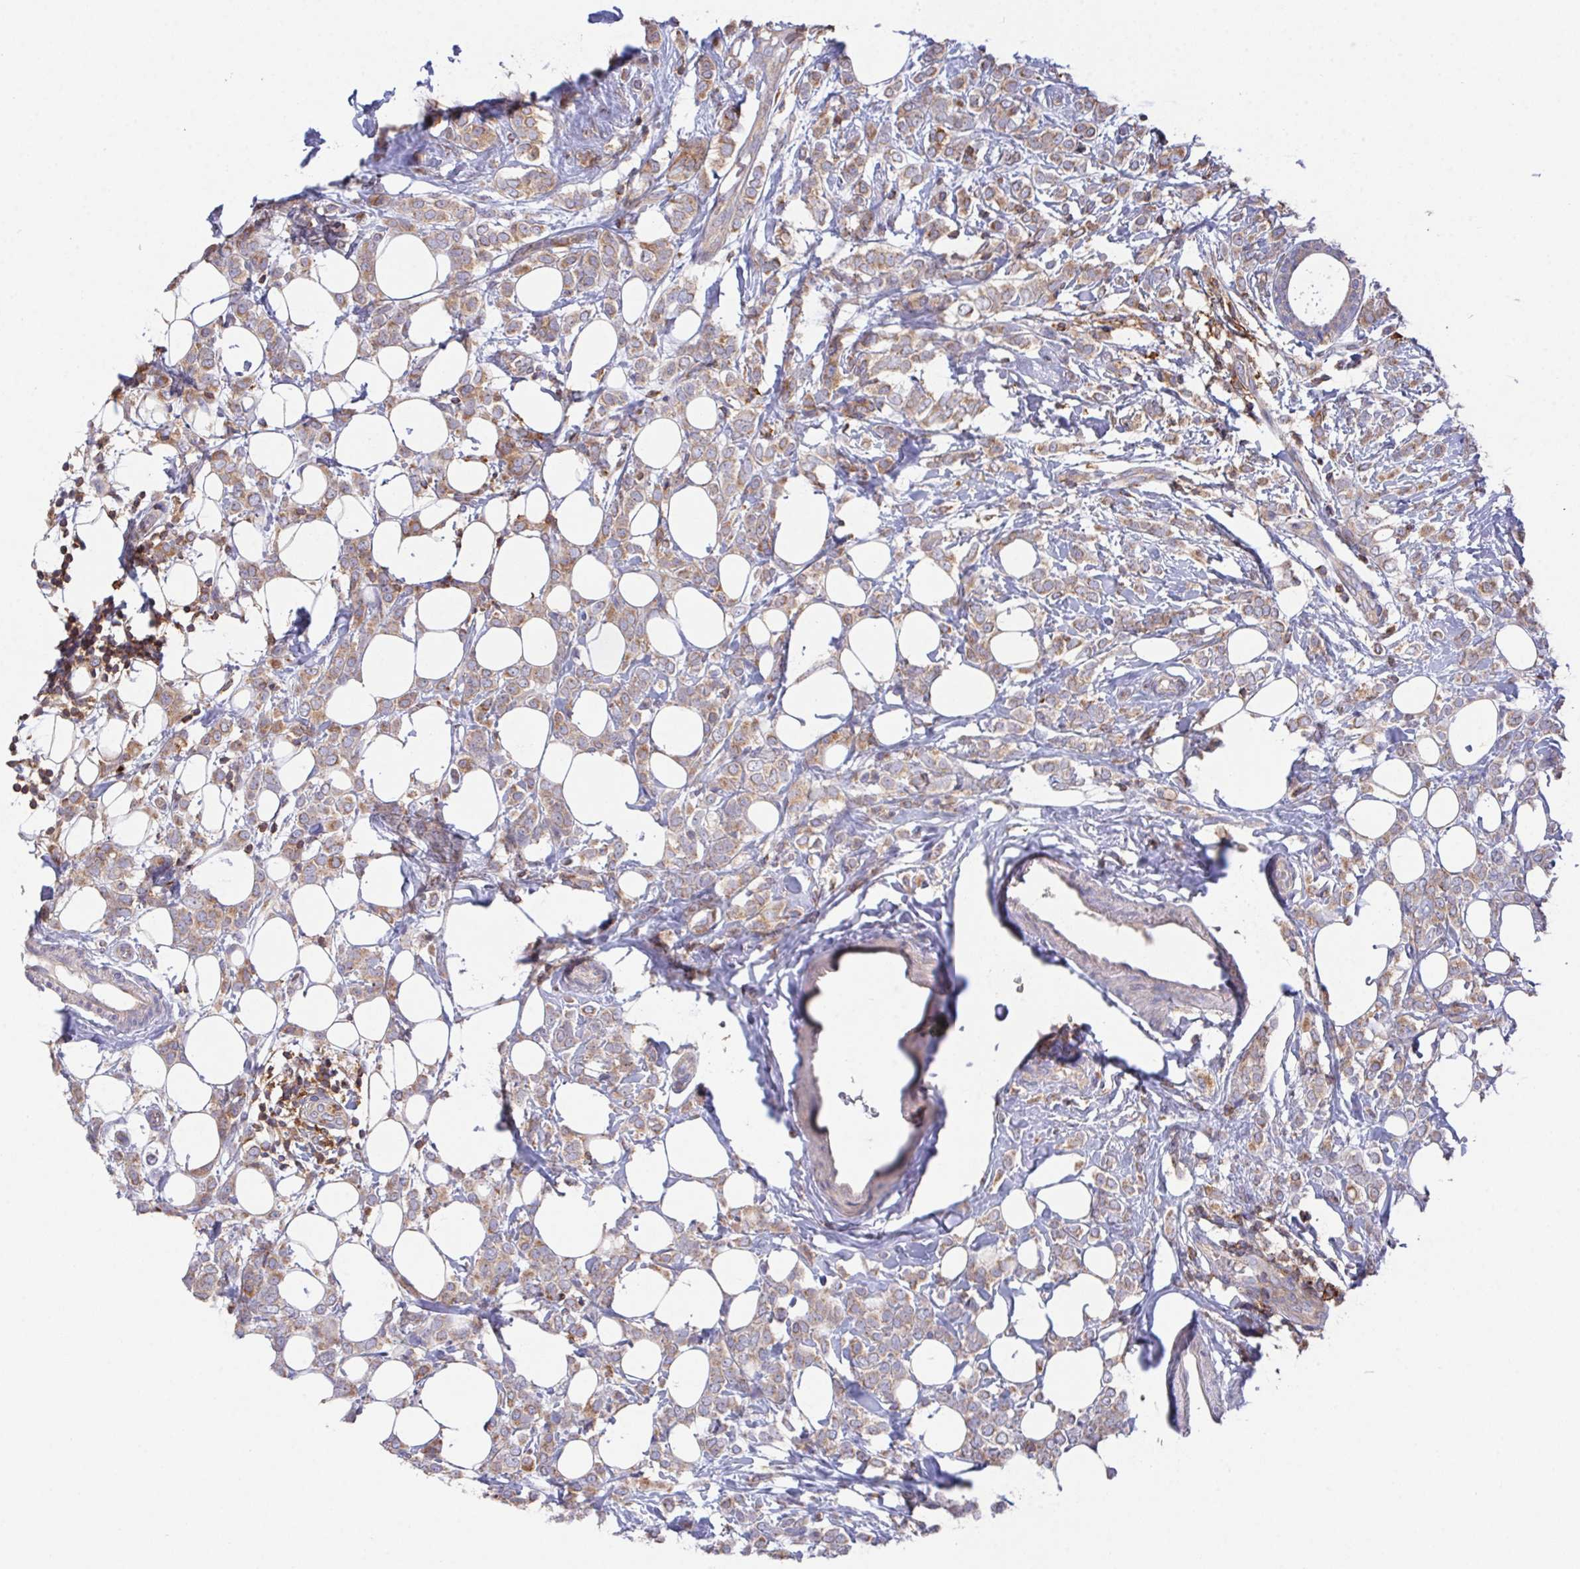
{"staining": {"intensity": "moderate", "quantity": ">75%", "location": "cytoplasmic/membranous"}, "tissue": "breast cancer", "cell_type": "Tumor cells", "image_type": "cancer", "snomed": [{"axis": "morphology", "description": "Lobular carcinoma"}, {"axis": "topography", "description": "Breast"}], "caption": "A micrograph of breast cancer (lobular carcinoma) stained for a protein demonstrates moderate cytoplasmic/membranous brown staining in tumor cells.", "gene": "FAM241A", "patient": {"sex": "female", "age": 49}}